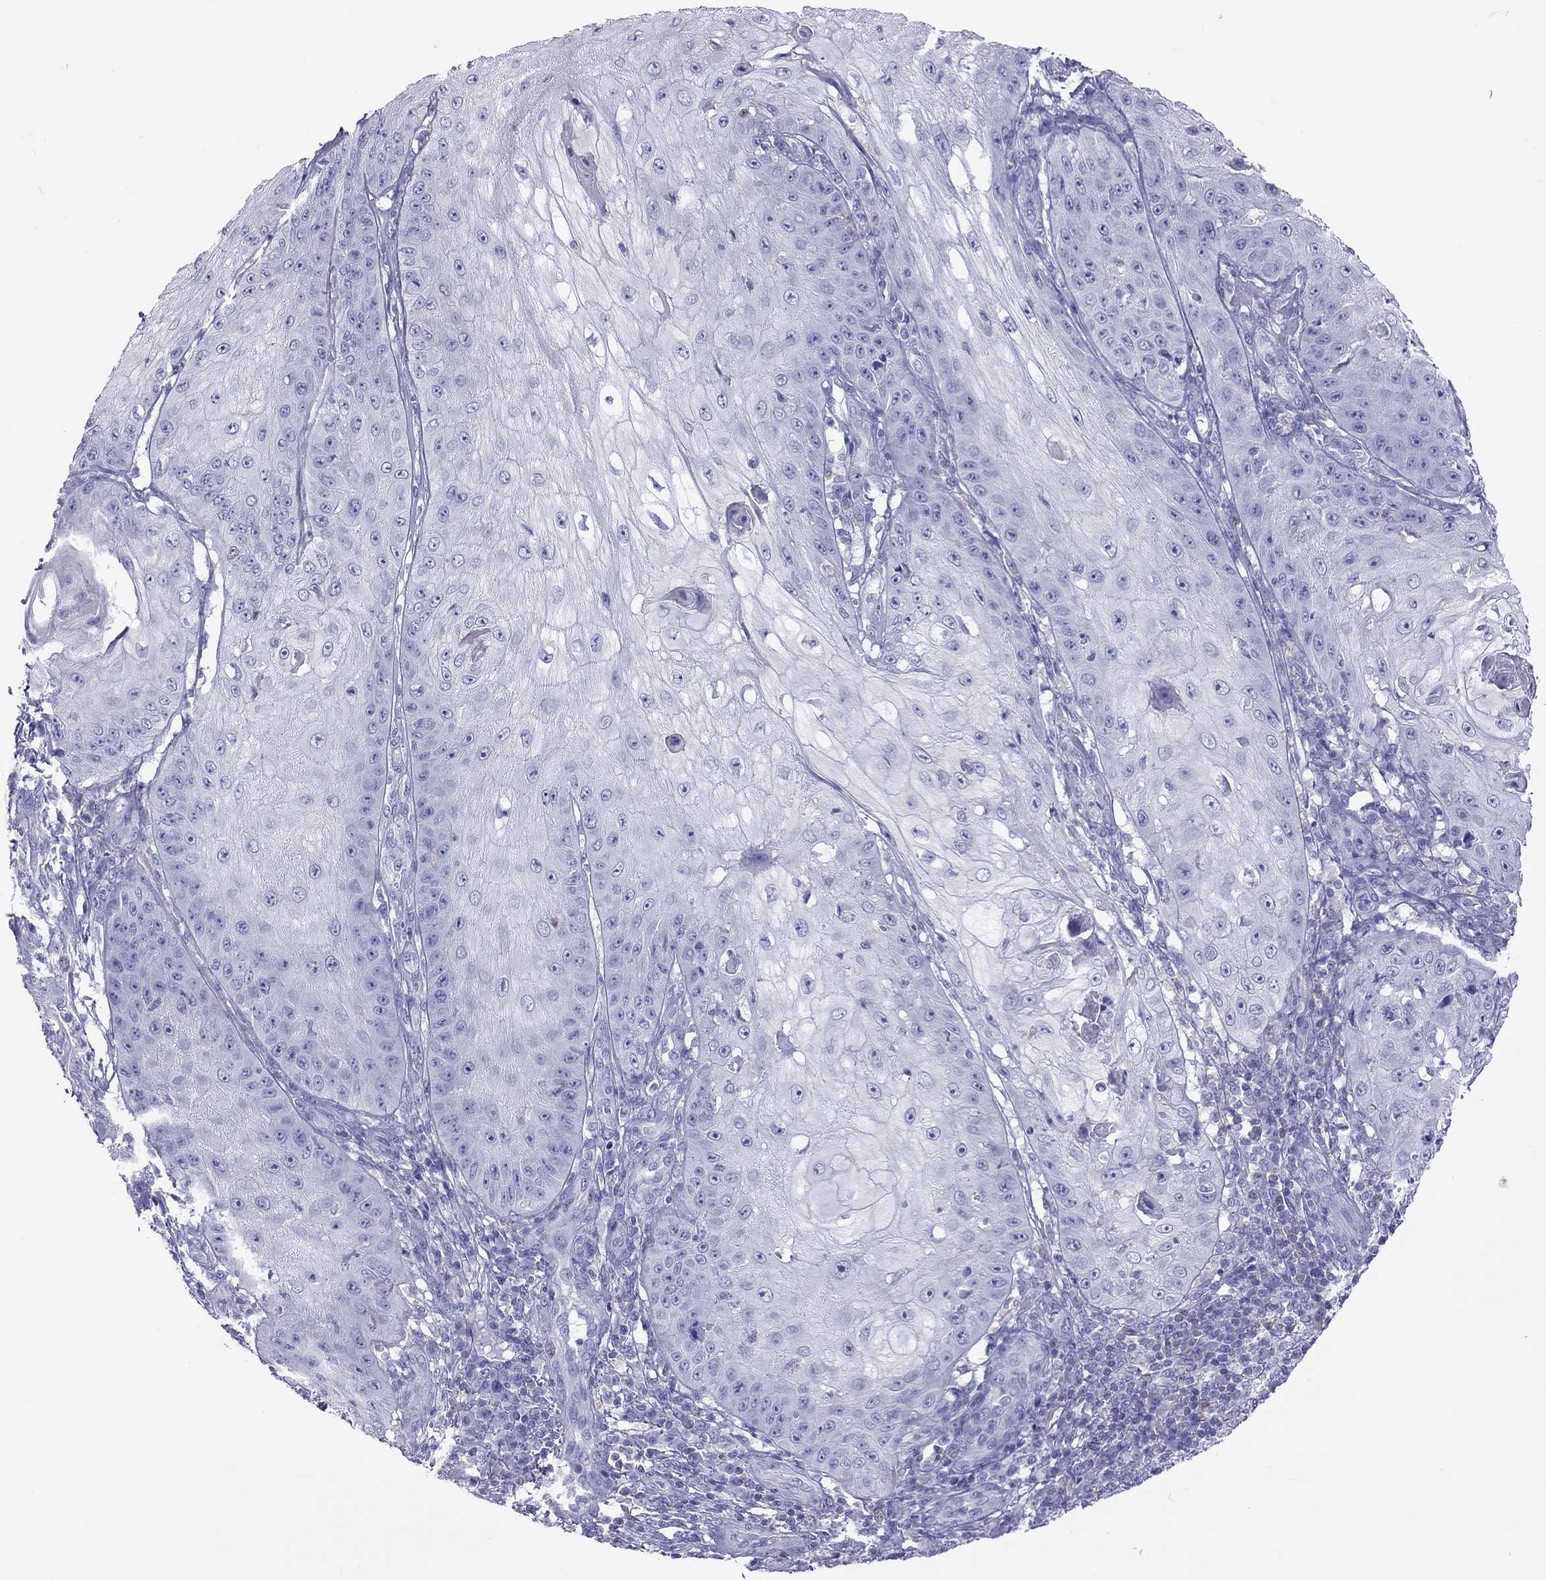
{"staining": {"intensity": "negative", "quantity": "none", "location": "none"}, "tissue": "skin cancer", "cell_type": "Tumor cells", "image_type": "cancer", "snomed": [{"axis": "morphology", "description": "Squamous cell carcinoma, NOS"}, {"axis": "topography", "description": "Skin"}], "caption": "Tumor cells show no significant protein expression in skin cancer (squamous cell carcinoma).", "gene": "STAG3", "patient": {"sex": "male", "age": 70}}